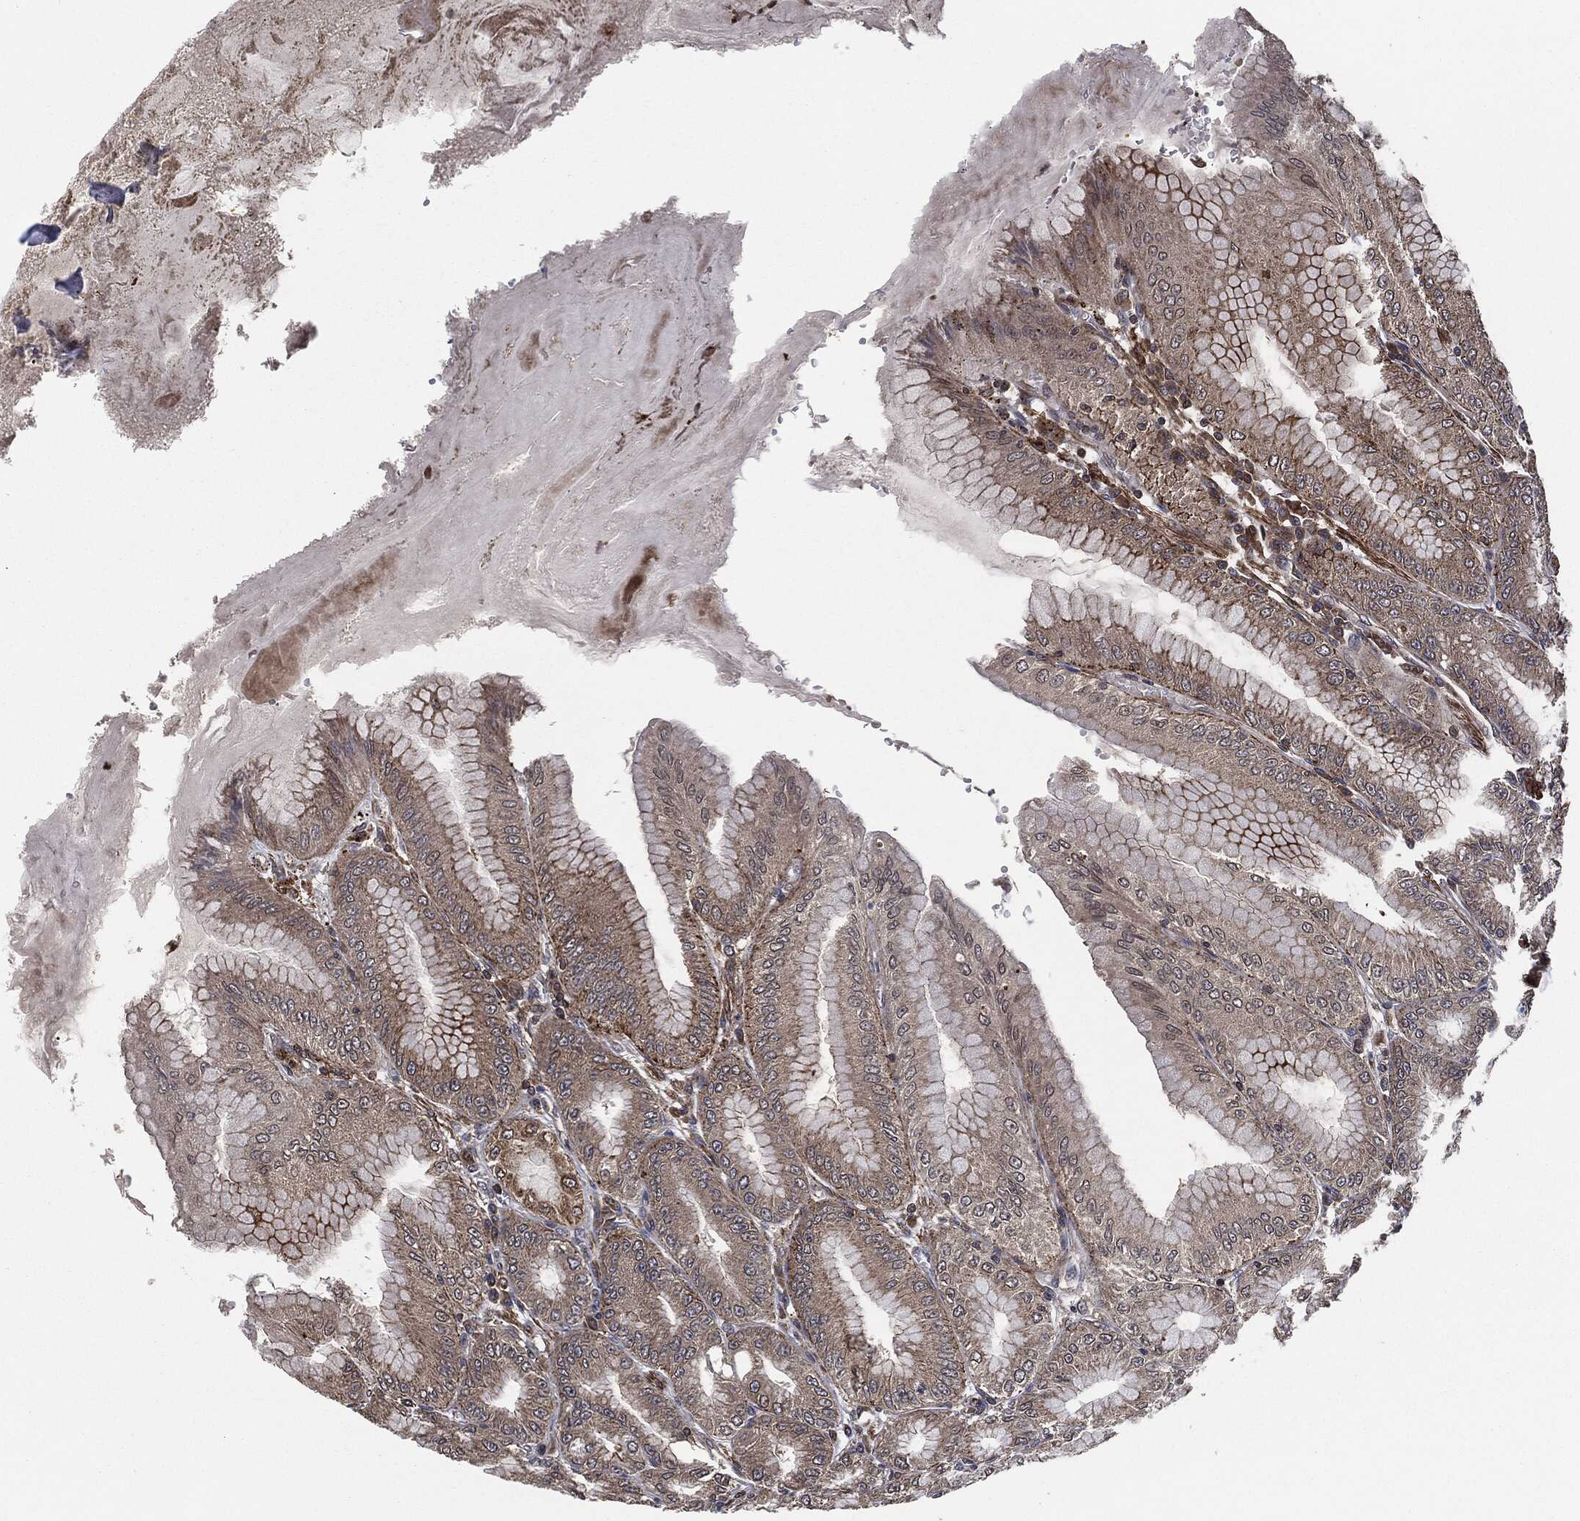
{"staining": {"intensity": "strong", "quantity": "25%-75%", "location": "cytoplasmic/membranous"}, "tissue": "stomach", "cell_type": "Glandular cells", "image_type": "normal", "snomed": [{"axis": "morphology", "description": "Normal tissue, NOS"}, {"axis": "topography", "description": "Stomach"}], "caption": "DAB (3,3'-diaminobenzidine) immunohistochemical staining of unremarkable stomach demonstrates strong cytoplasmic/membranous protein expression in approximately 25%-75% of glandular cells.", "gene": "UBR1", "patient": {"sex": "male", "age": 71}}